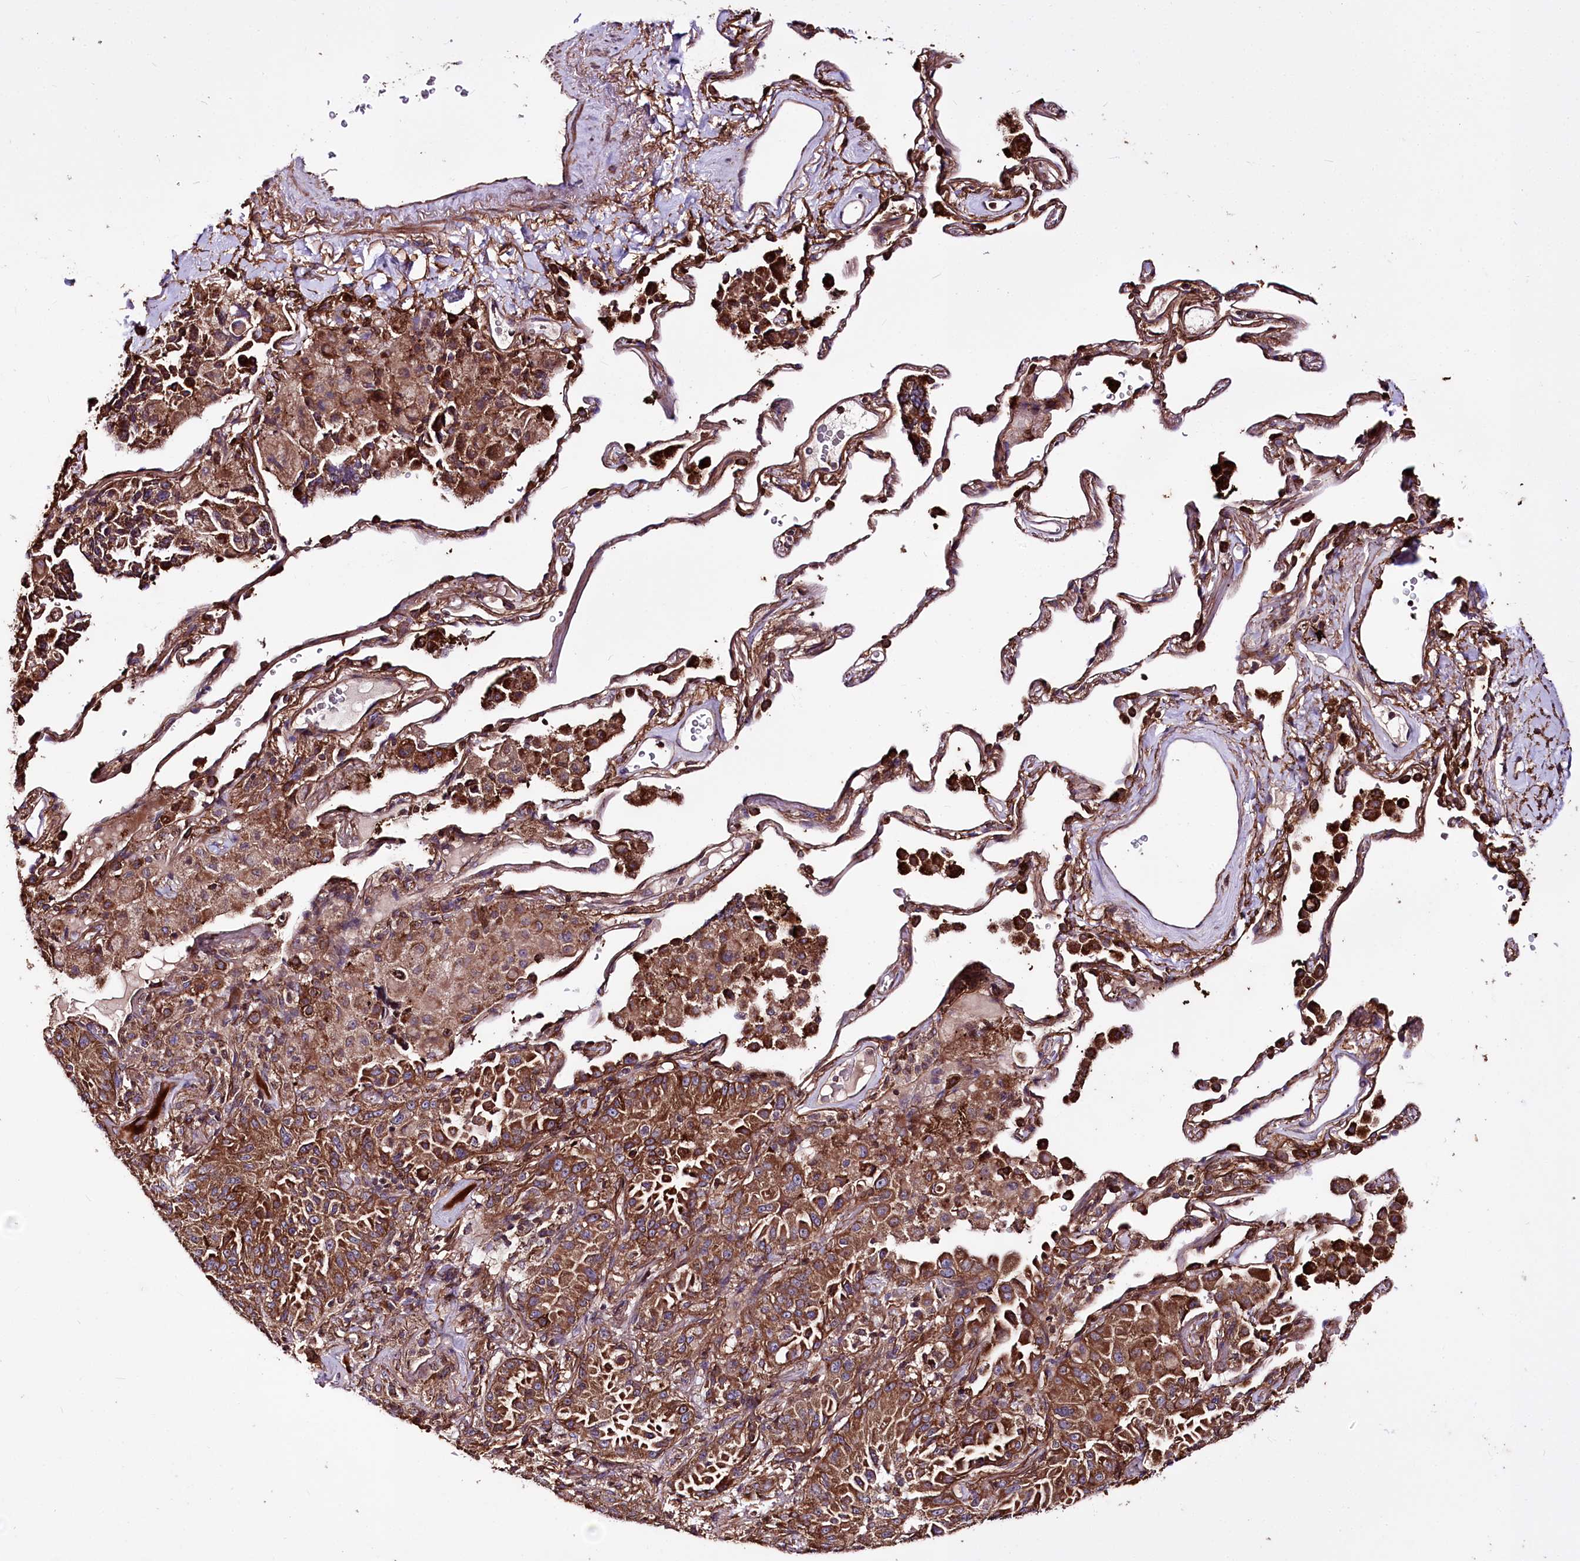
{"staining": {"intensity": "strong", "quantity": ">75%", "location": "cytoplasmic/membranous"}, "tissue": "lung cancer", "cell_type": "Tumor cells", "image_type": "cancer", "snomed": [{"axis": "morphology", "description": "Adenocarcinoma, NOS"}, {"axis": "topography", "description": "Lung"}], "caption": "Lung adenocarcinoma stained for a protein displays strong cytoplasmic/membranous positivity in tumor cells.", "gene": "WWC1", "patient": {"sex": "female", "age": 69}}